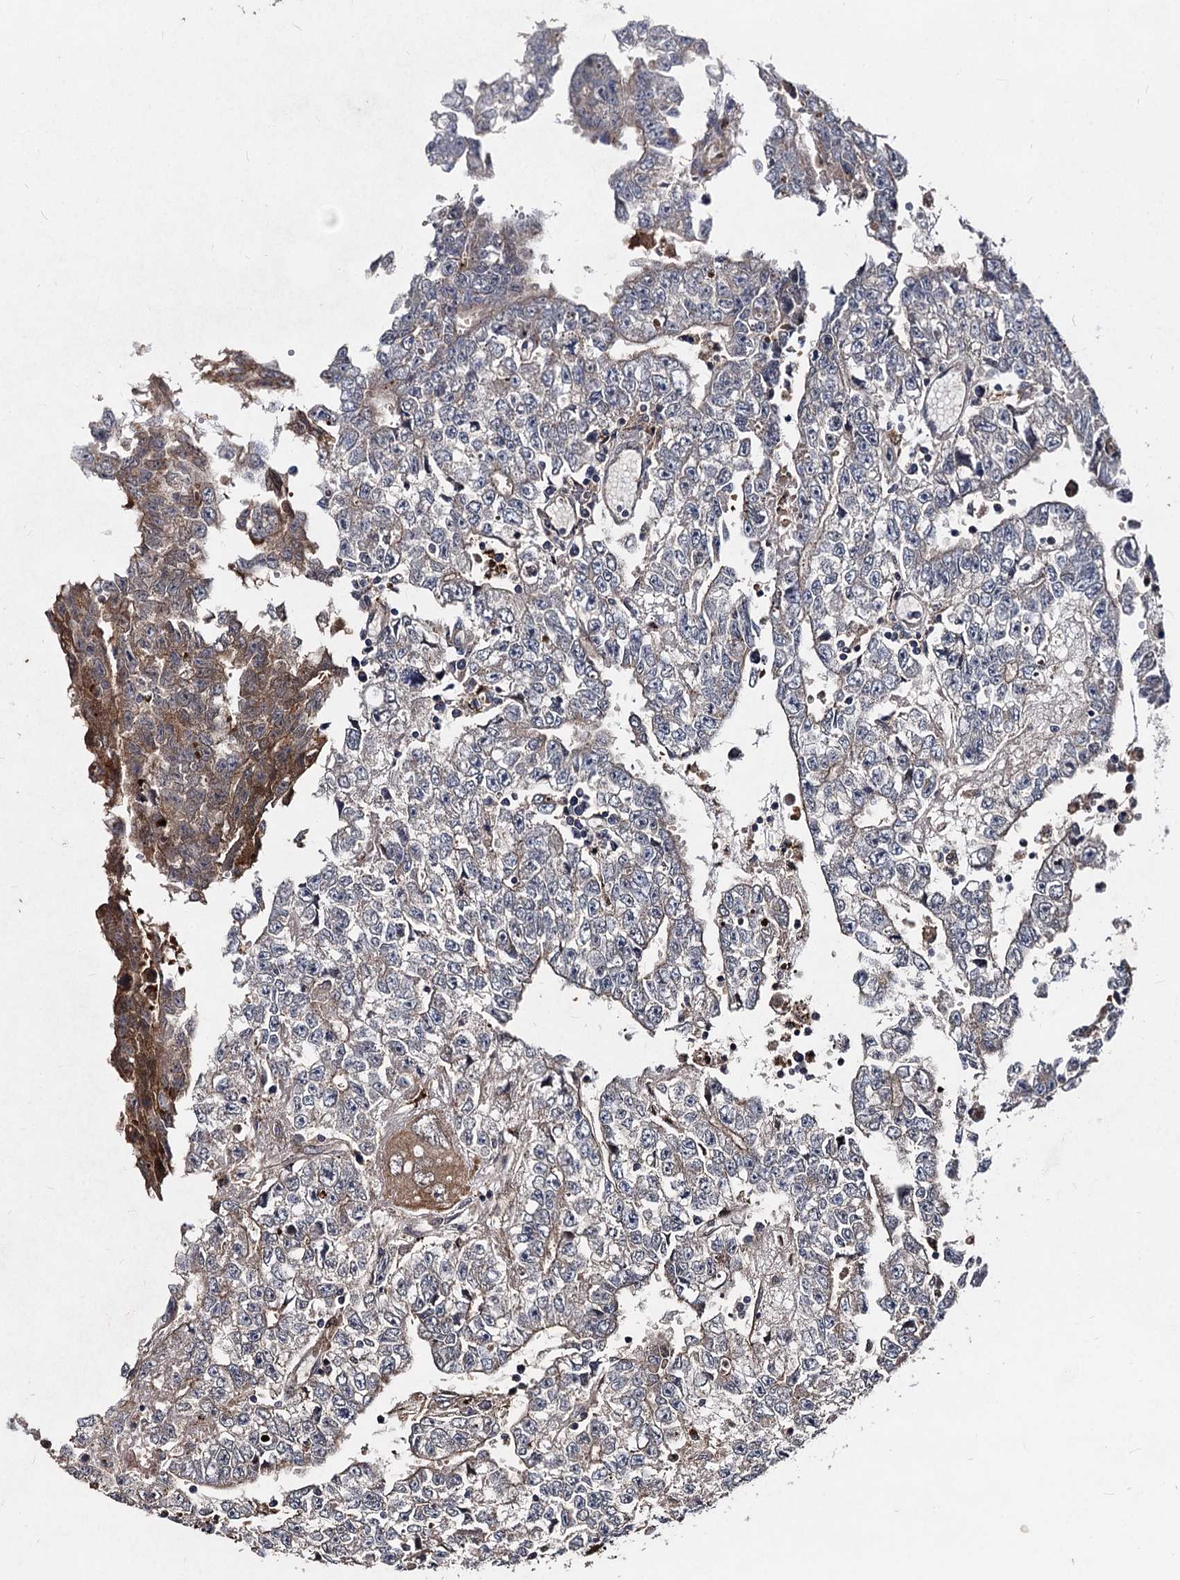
{"staining": {"intensity": "weak", "quantity": "<25%", "location": "cytoplasmic/membranous"}, "tissue": "testis cancer", "cell_type": "Tumor cells", "image_type": "cancer", "snomed": [{"axis": "morphology", "description": "Carcinoma, Embryonal, NOS"}, {"axis": "topography", "description": "Testis"}], "caption": "There is no significant expression in tumor cells of testis embryonal carcinoma.", "gene": "BCL2L2", "patient": {"sex": "male", "age": 25}}